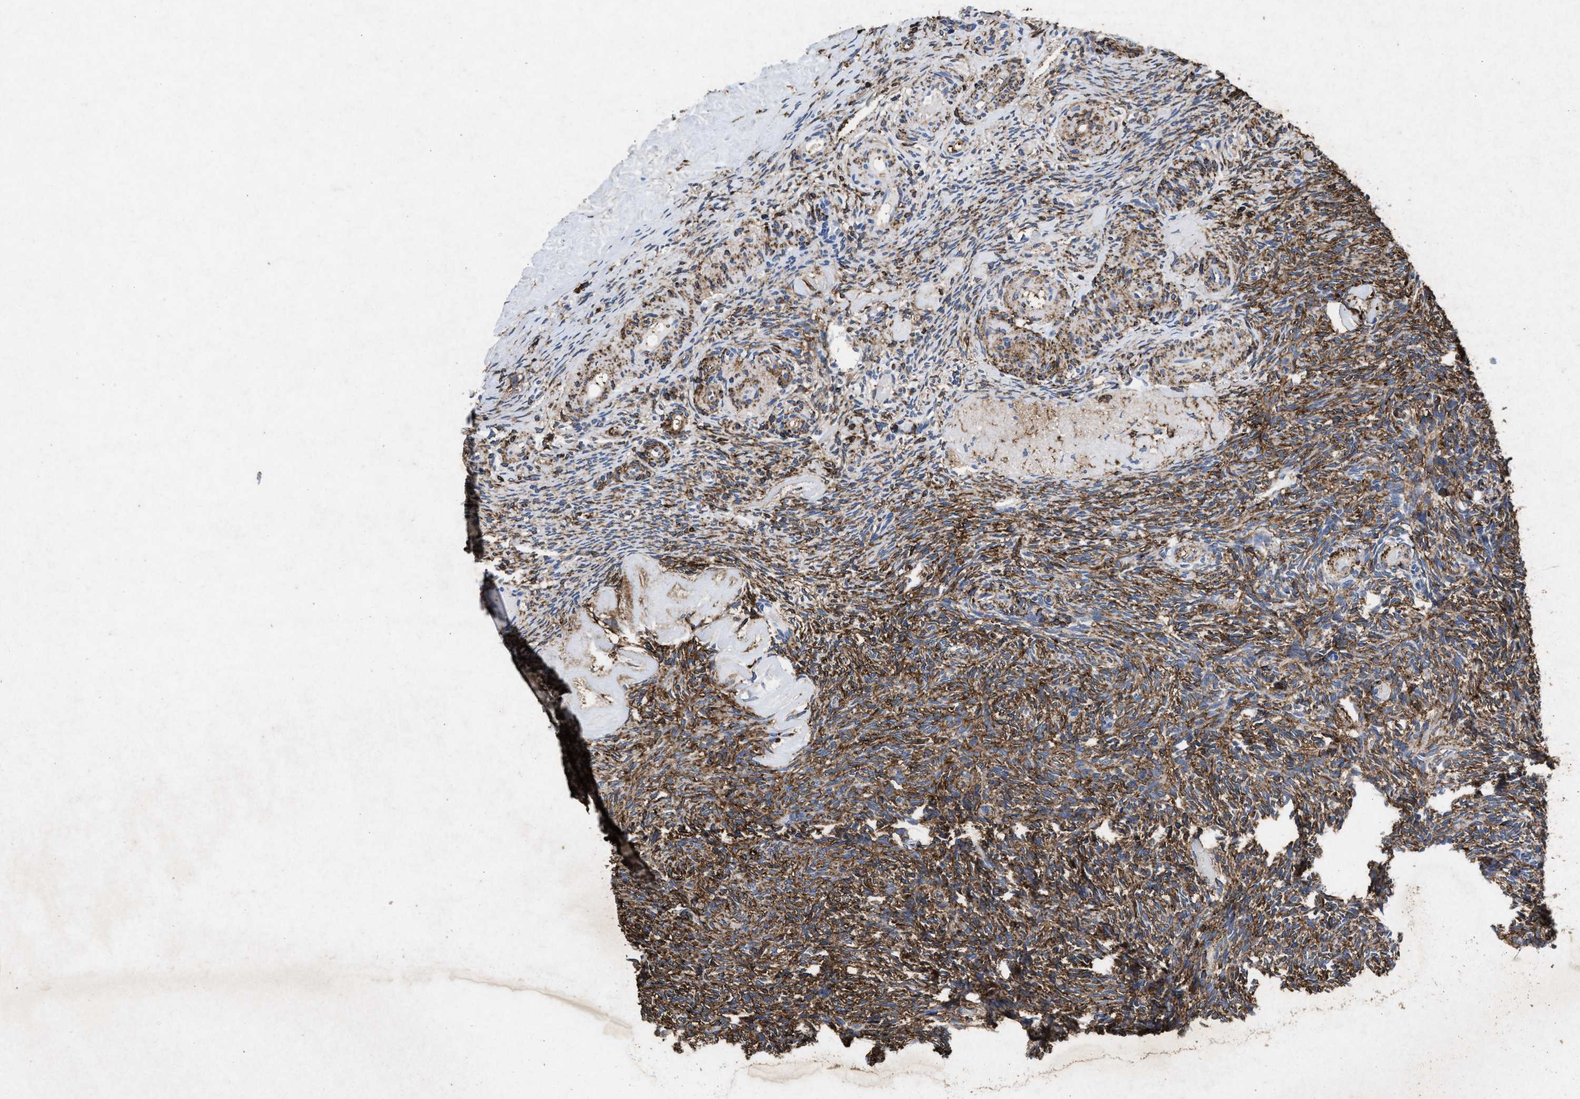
{"staining": {"intensity": "moderate", "quantity": "25%-75%", "location": "cytoplasmic/membranous"}, "tissue": "ovary", "cell_type": "Ovarian stroma cells", "image_type": "normal", "snomed": [{"axis": "morphology", "description": "Normal tissue, NOS"}, {"axis": "topography", "description": "Ovary"}], "caption": "IHC (DAB) staining of unremarkable human ovary displays moderate cytoplasmic/membranous protein positivity in approximately 25%-75% of ovarian stroma cells.", "gene": "LTB4R2", "patient": {"sex": "female", "age": 60}}